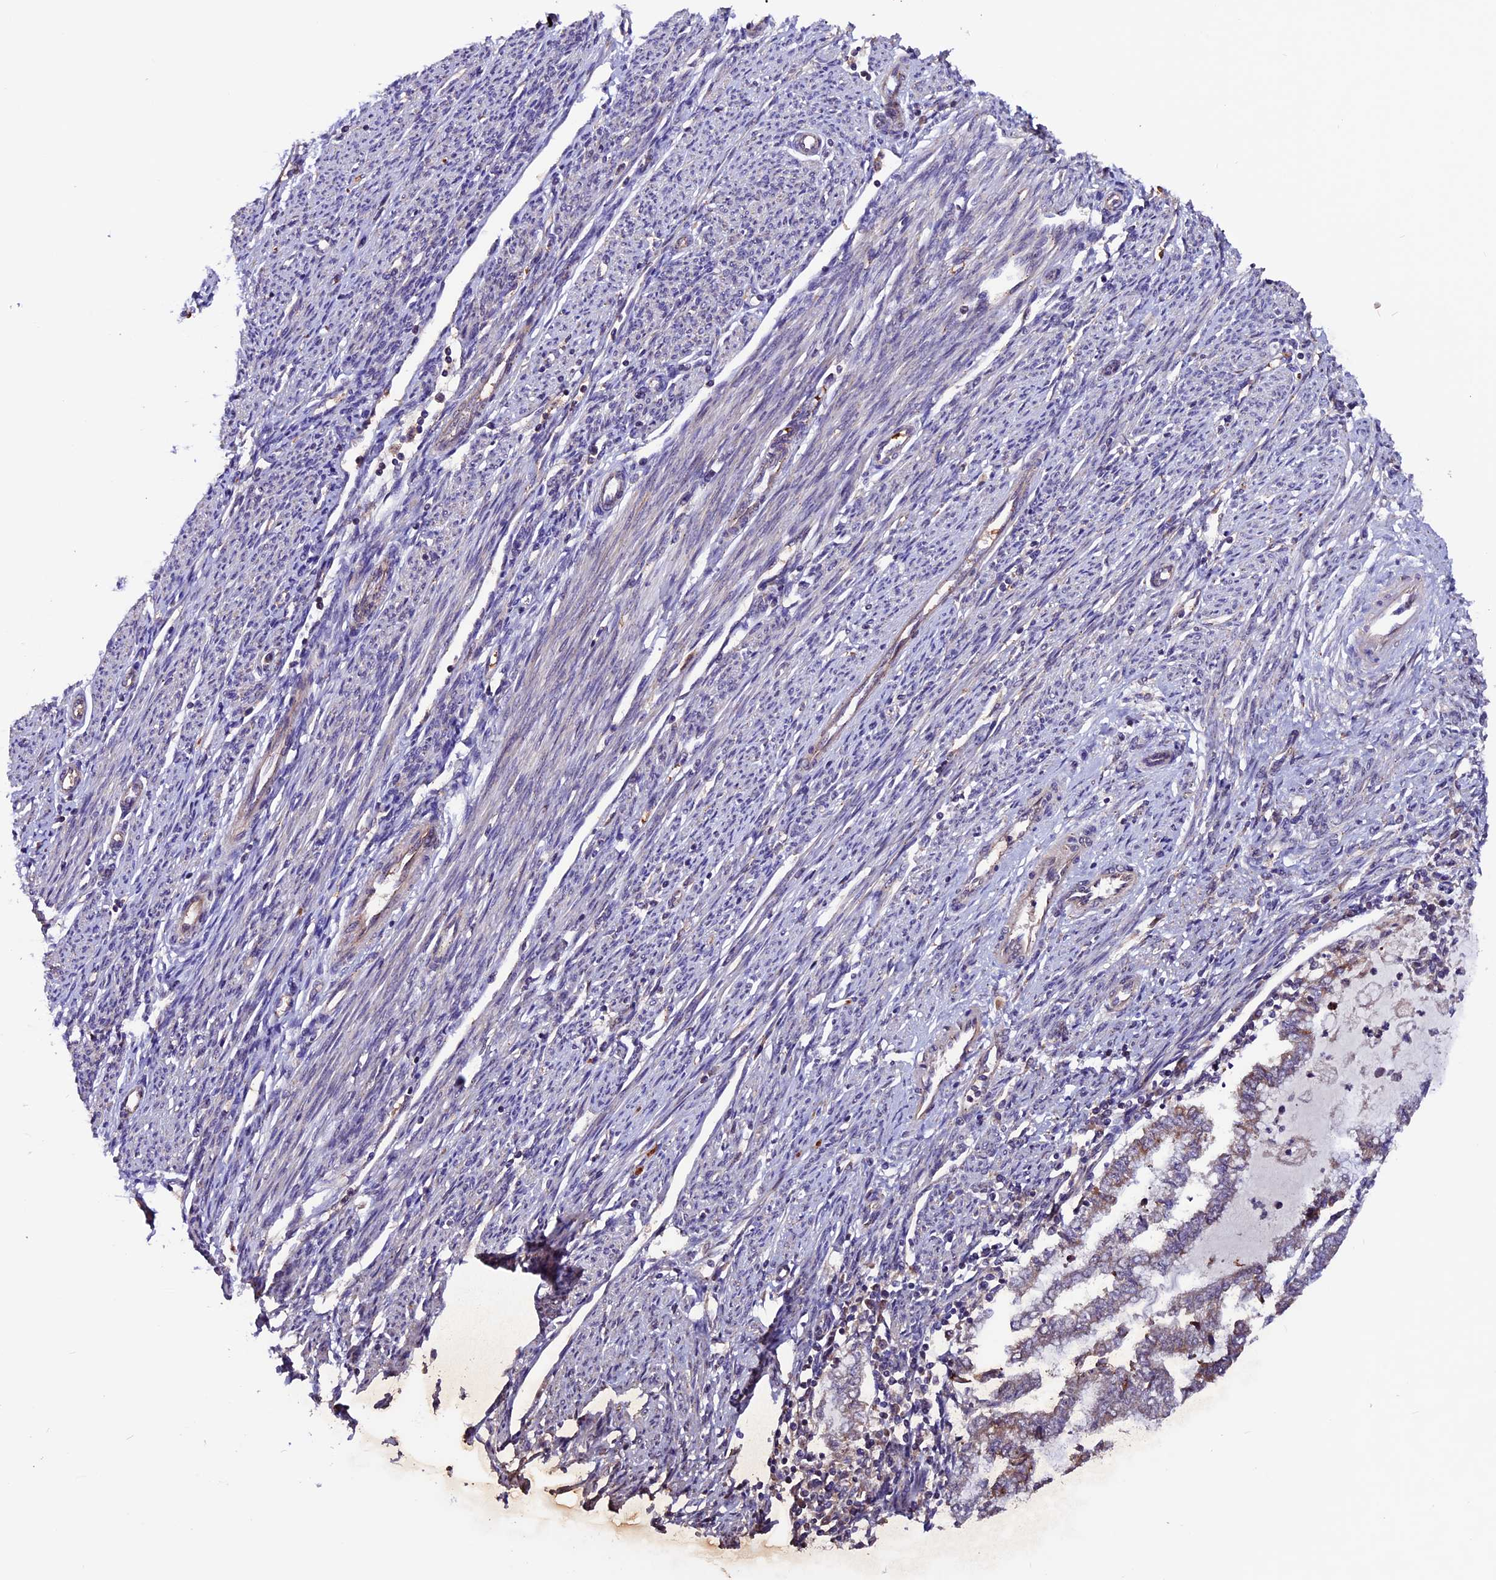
{"staining": {"intensity": "moderate", "quantity": "25%-75%", "location": "cytoplasmic/membranous"}, "tissue": "endometrial cancer", "cell_type": "Tumor cells", "image_type": "cancer", "snomed": [{"axis": "morphology", "description": "Adenocarcinoma, NOS"}, {"axis": "topography", "description": "Endometrium"}], "caption": "Protein expression analysis of human endometrial cancer (adenocarcinoma) reveals moderate cytoplasmic/membranous staining in about 25%-75% of tumor cells. Using DAB (brown) and hematoxylin (blue) stains, captured at high magnification using brightfield microscopy.", "gene": "RINL", "patient": {"sex": "female", "age": 79}}